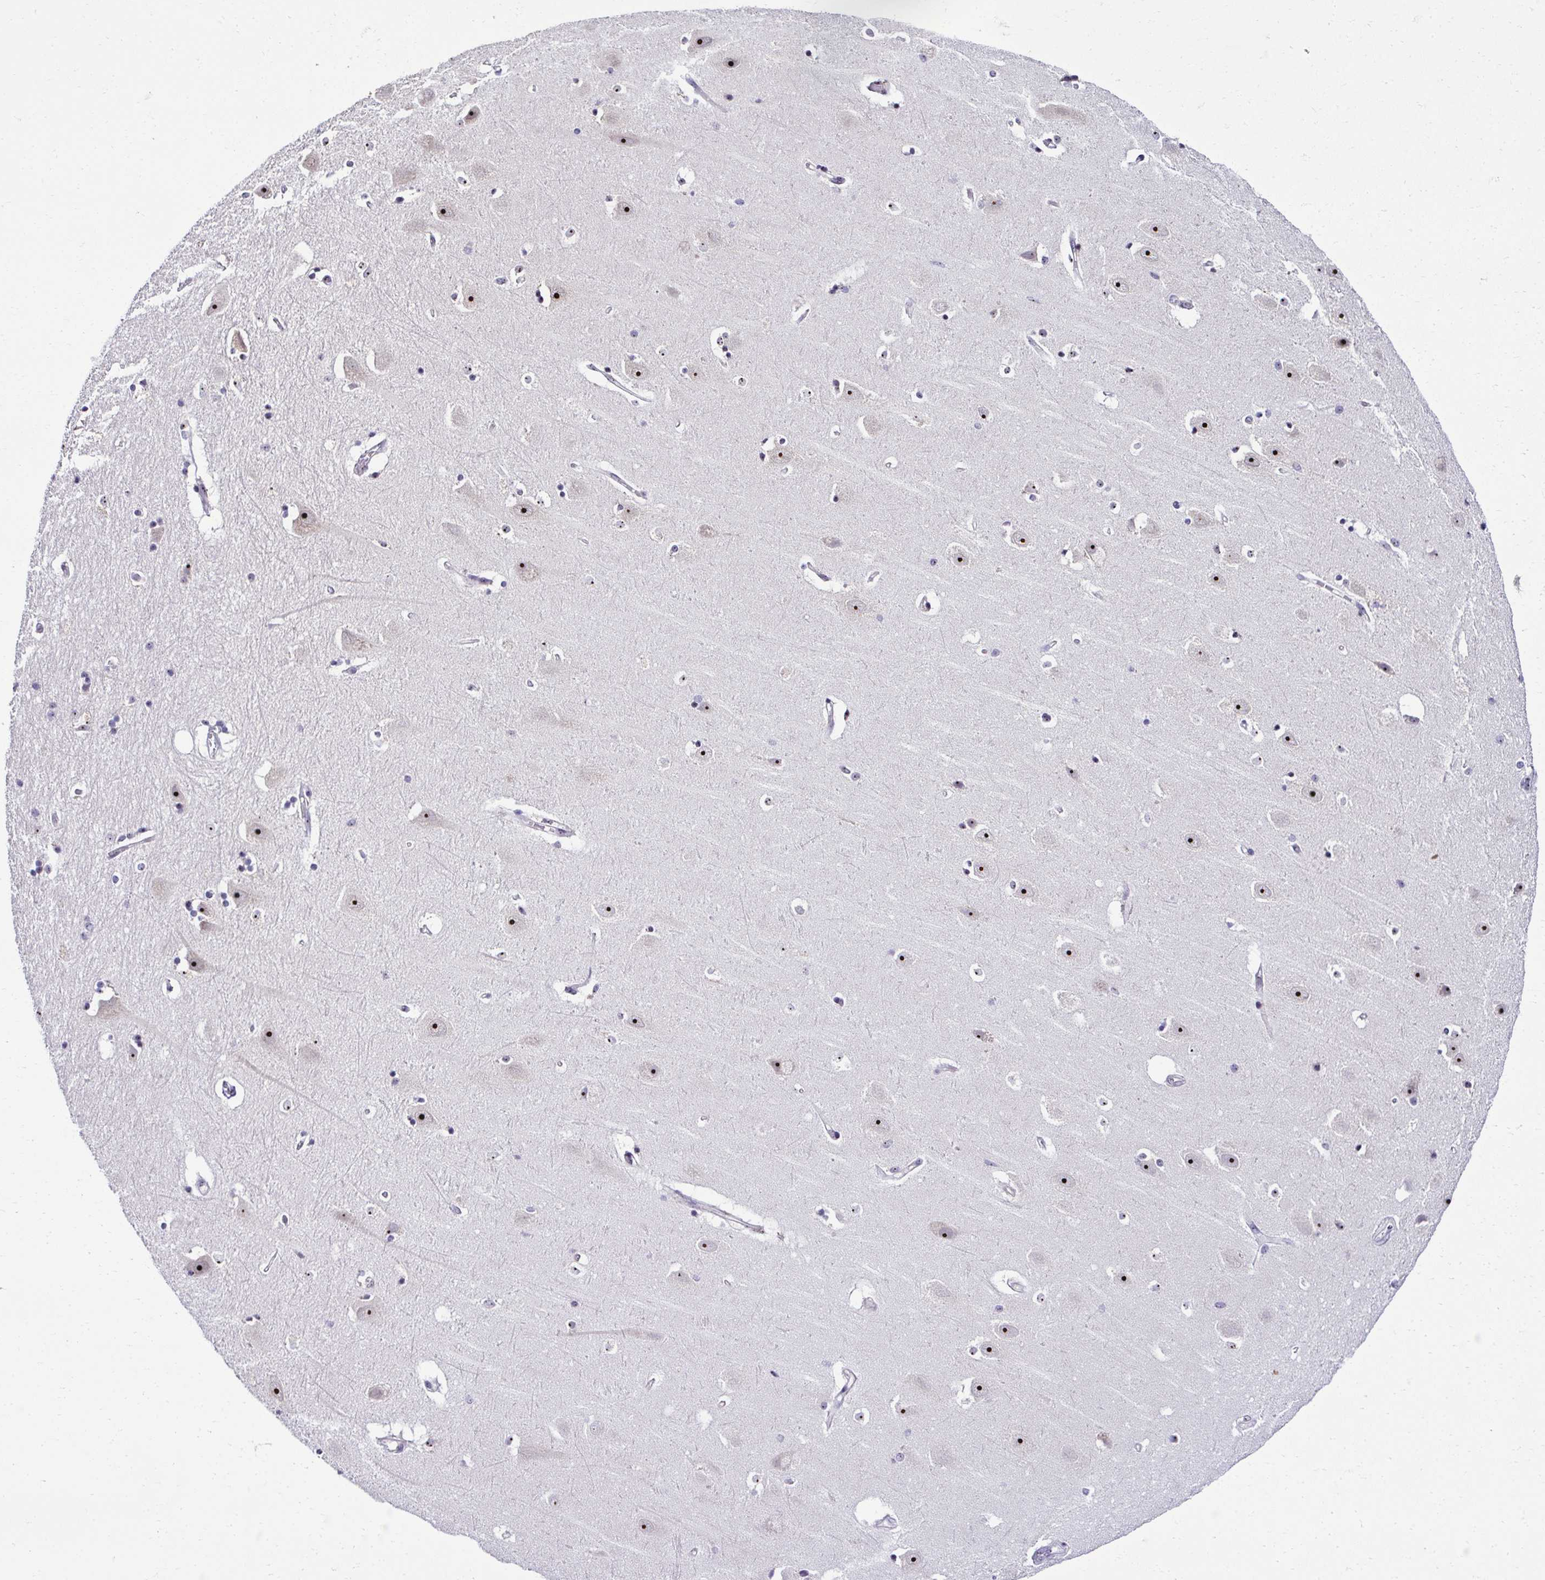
{"staining": {"intensity": "moderate", "quantity": "<25%", "location": "nuclear"}, "tissue": "hippocampus", "cell_type": "Glial cells", "image_type": "normal", "snomed": [{"axis": "morphology", "description": "Normal tissue, NOS"}, {"axis": "topography", "description": "Hippocampus"}], "caption": "DAB immunohistochemical staining of normal hippocampus reveals moderate nuclear protein staining in approximately <25% of glial cells.", "gene": "CEP72", "patient": {"sex": "male", "age": 63}}